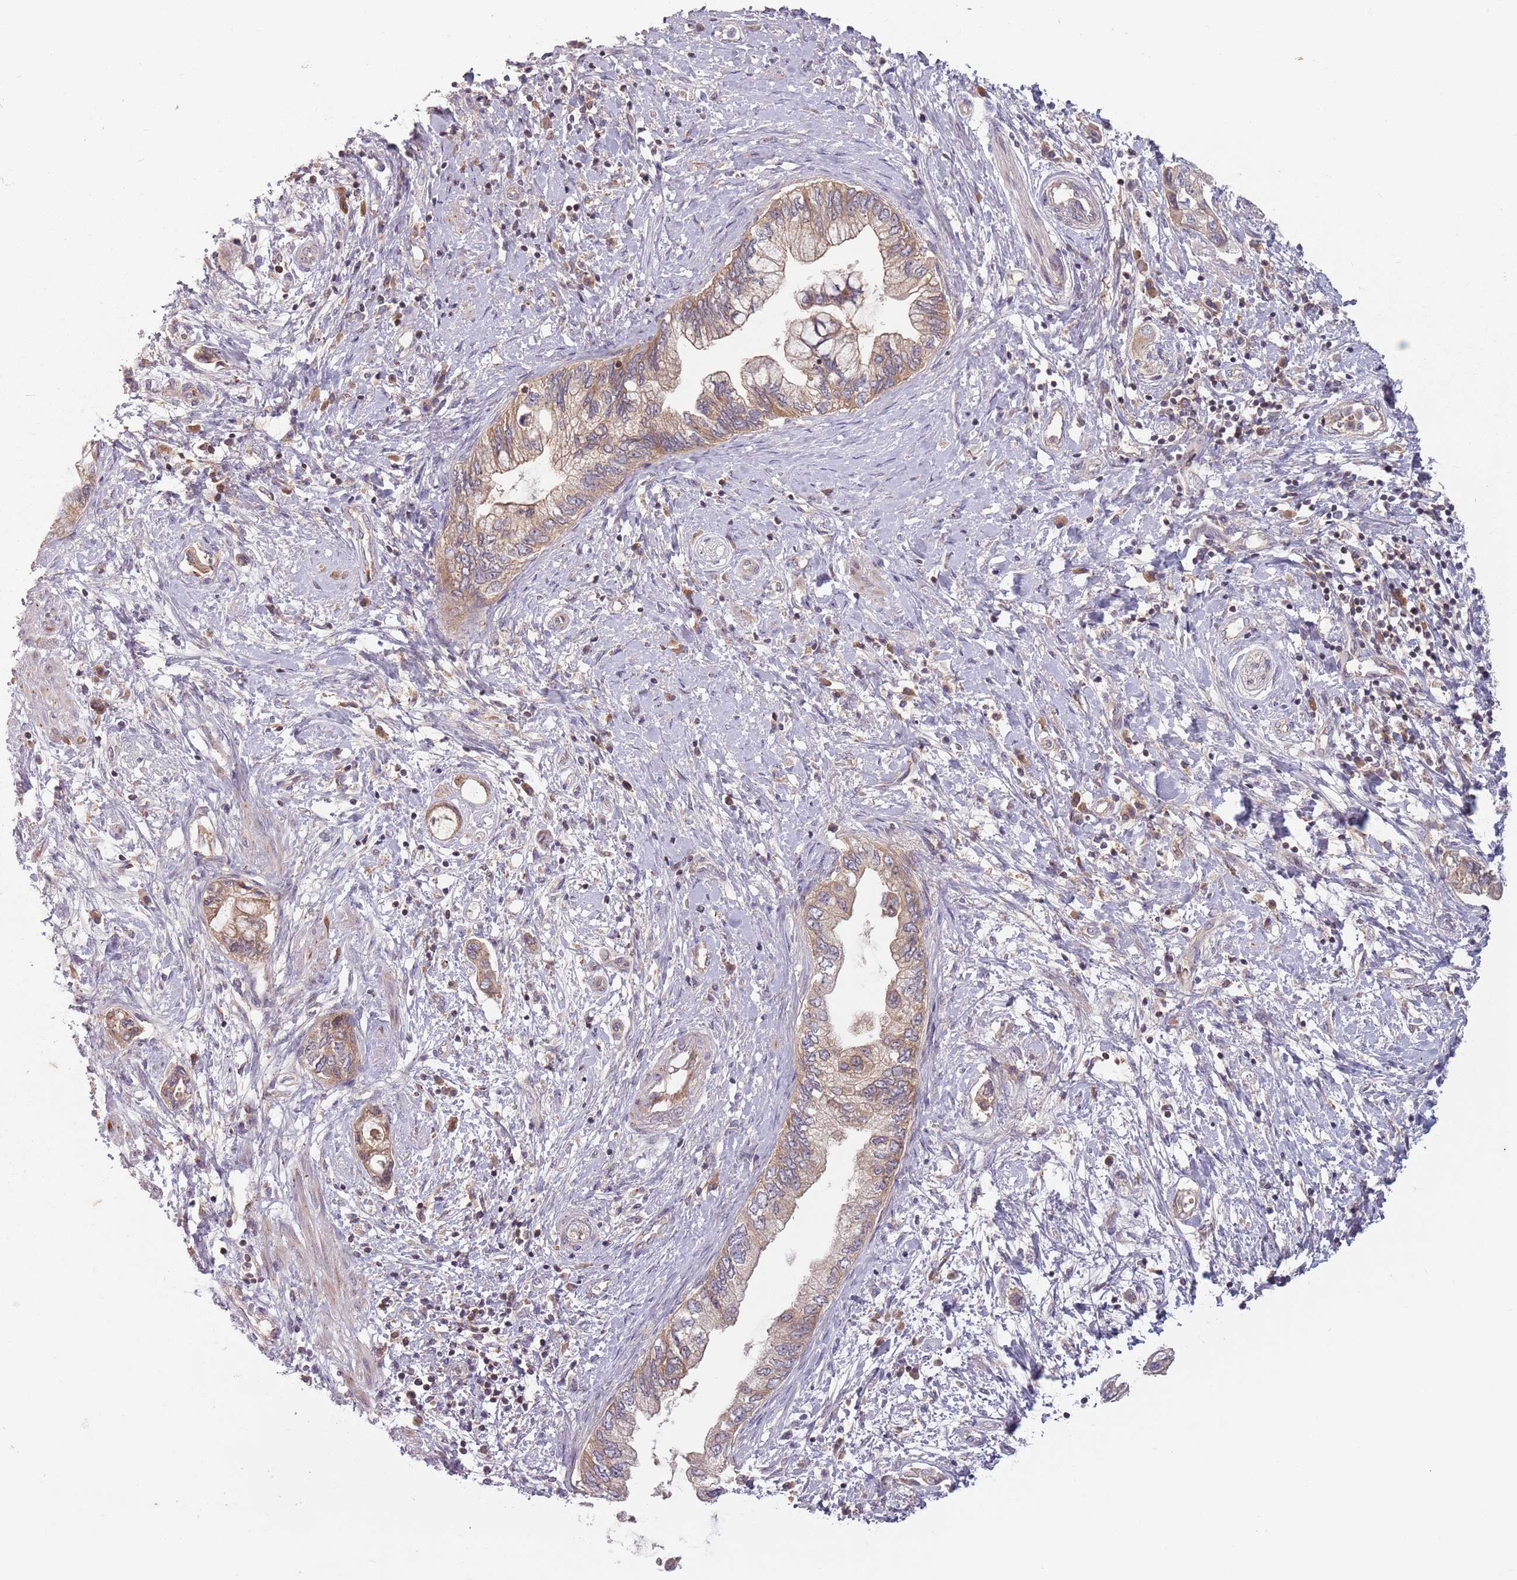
{"staining": {"intensity": "weak", "quantity": ">75%", "location": "cytoplasmic/membranous"}, "tissue": "pancreatic cancer", "cell_type": "Tumor cells", "image_type": "cancer", "snomed": [{"axis": "morphology", "description": "Adenocarcinoma, NOS"}, {"axis": "topography", "description": "Pancreas"}], "caption": "Weak cytoplasmic/membranous expression for a protein is seen in approximately >75% of tumor cells of pancreatic cancer using IHC.", "gene": "ASB13", "patient": {"sex": "female", "age": 73}}